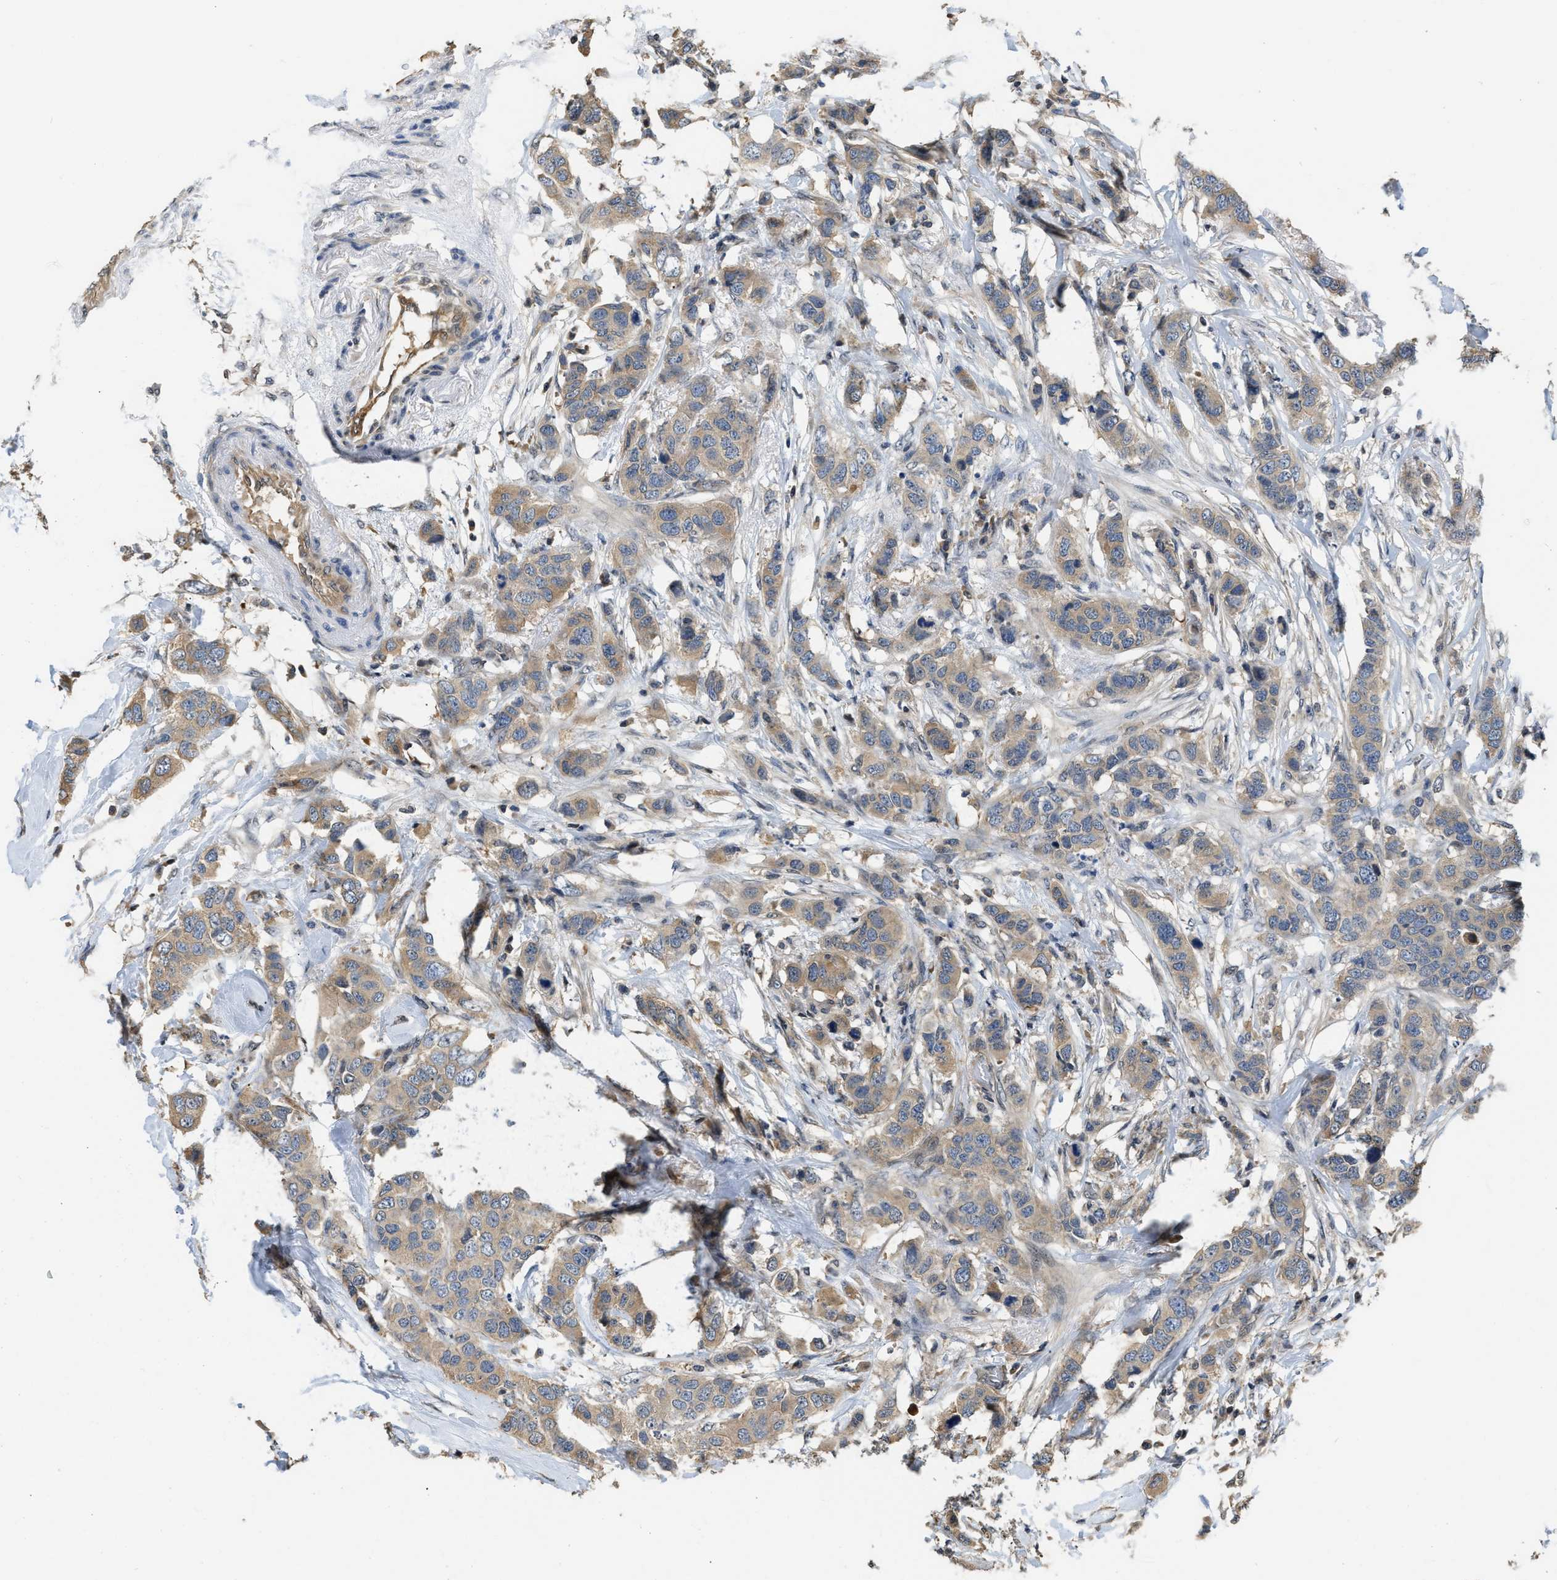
{"staining": {"intensity": "moderate", "quantity": ">75%", "location": "cytoplasmic/membranous"}, "tissue": "breast cancer", "cell_type": "Tumor cells", "image_type": "cancer", "snomed": [{"axis": "morphology", "description": "Duct carcinoma"}, {"axis": "topography", "description": "Breast"}], "caption": "Moderate cytoplasmic/membranous expression is identified in about >75% of tumor cells in breast intraductal carcinoma. Using DAB (3,3'-diaminobenzidine) (brown) and hematoxylin (blue) stains, captured at high magnification using brightfield microscopy.", "gene": "TES", "patient": {"sex": "female", "age": 50}}